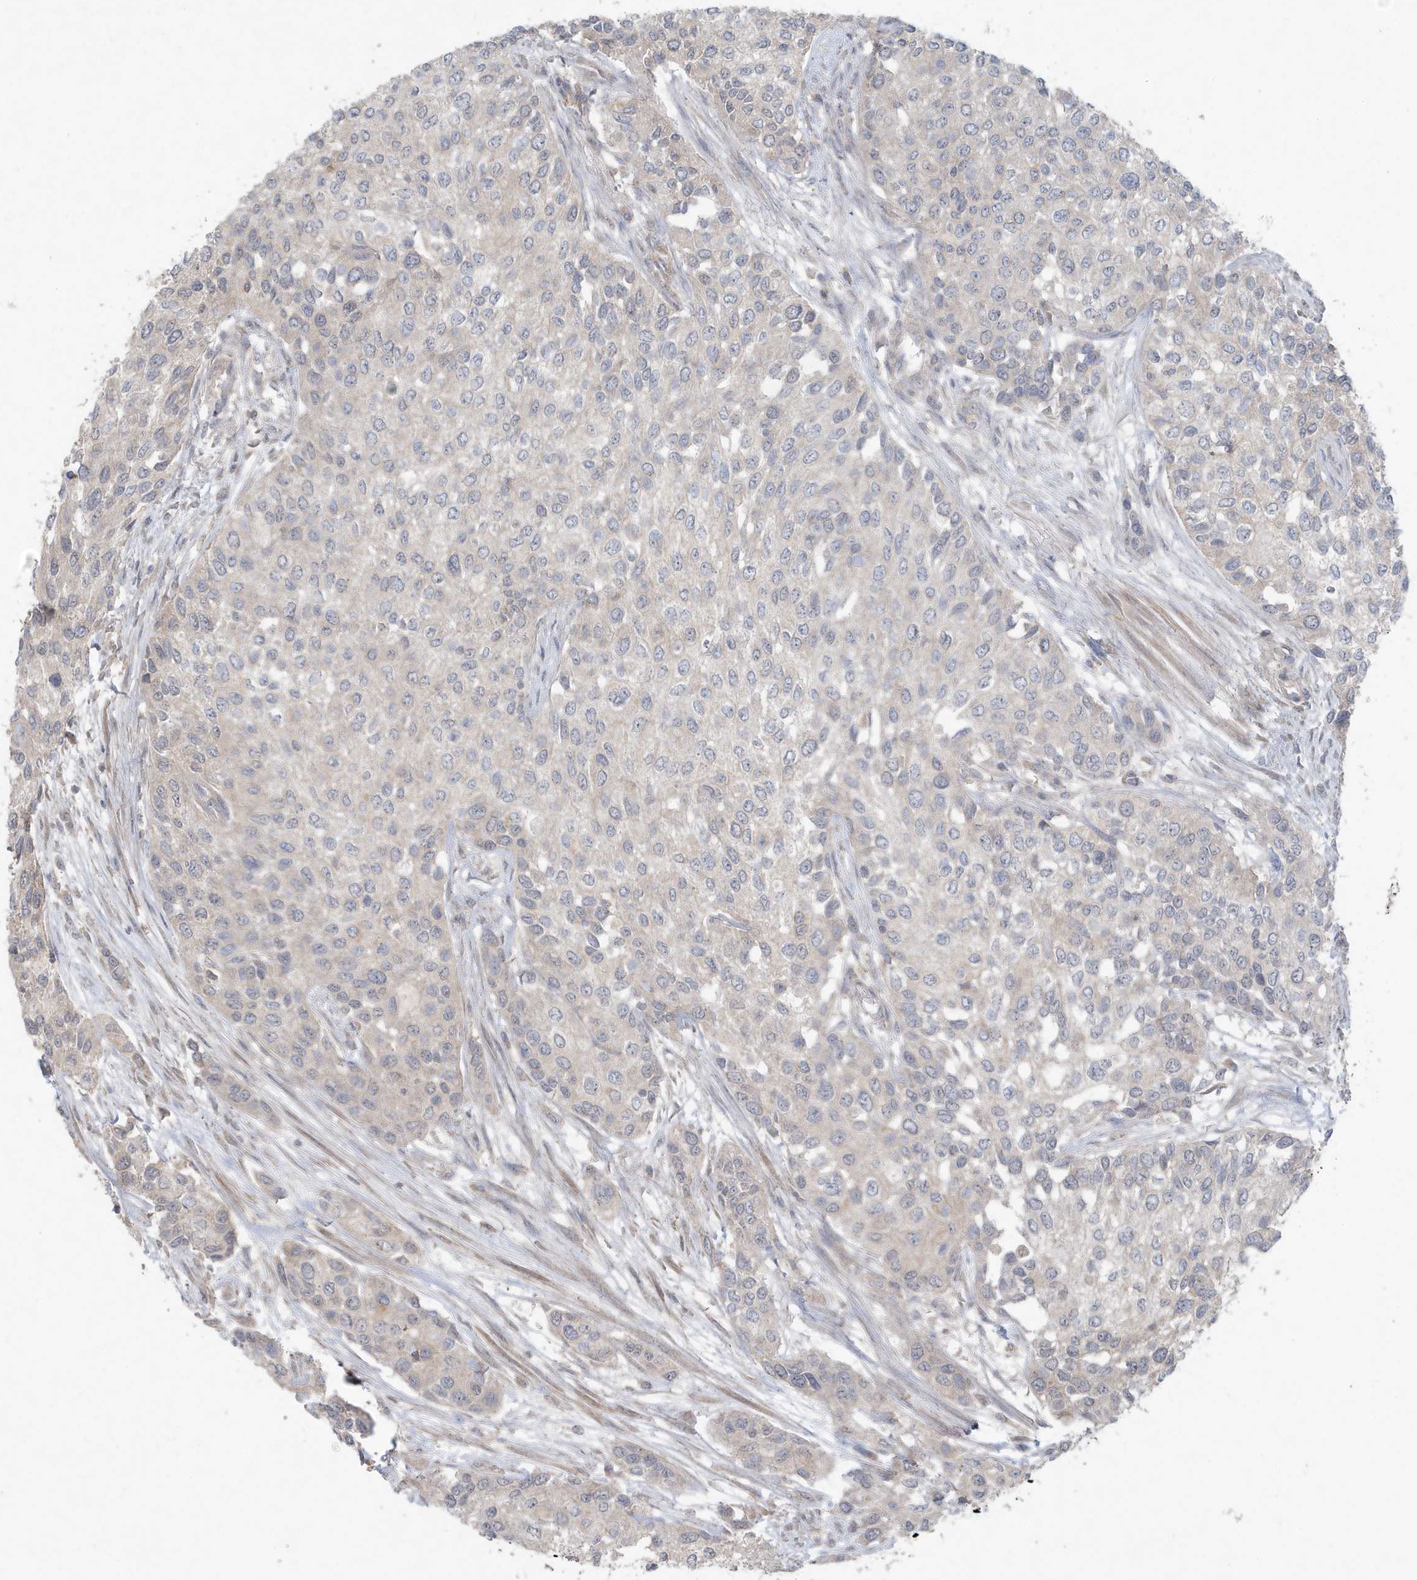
{"staining": {"intensity": "weak", "quantity": "<25%", "location": "cytoplasmic/membranous"}, "tissue": "urothelial cancer", "cell_type": "Tumor cells", "image_type": "cancer", "snomed": [{"axis": "morphology", "description": "Normal tissue, NOS"}, {"axis": "morphology", "description": "Urothelial carcinoma, High grade"}, {"axis": "topography", "description": "Vascular tissue"}, {"axis": "topography", "description": "Urinary bladder"}], "caption": "Immunohistochemistry of urothelial cancer exhibits no staining in tumor cells.", "gene": "C1RL", "patient": {"sex": "female", "age": 56}}